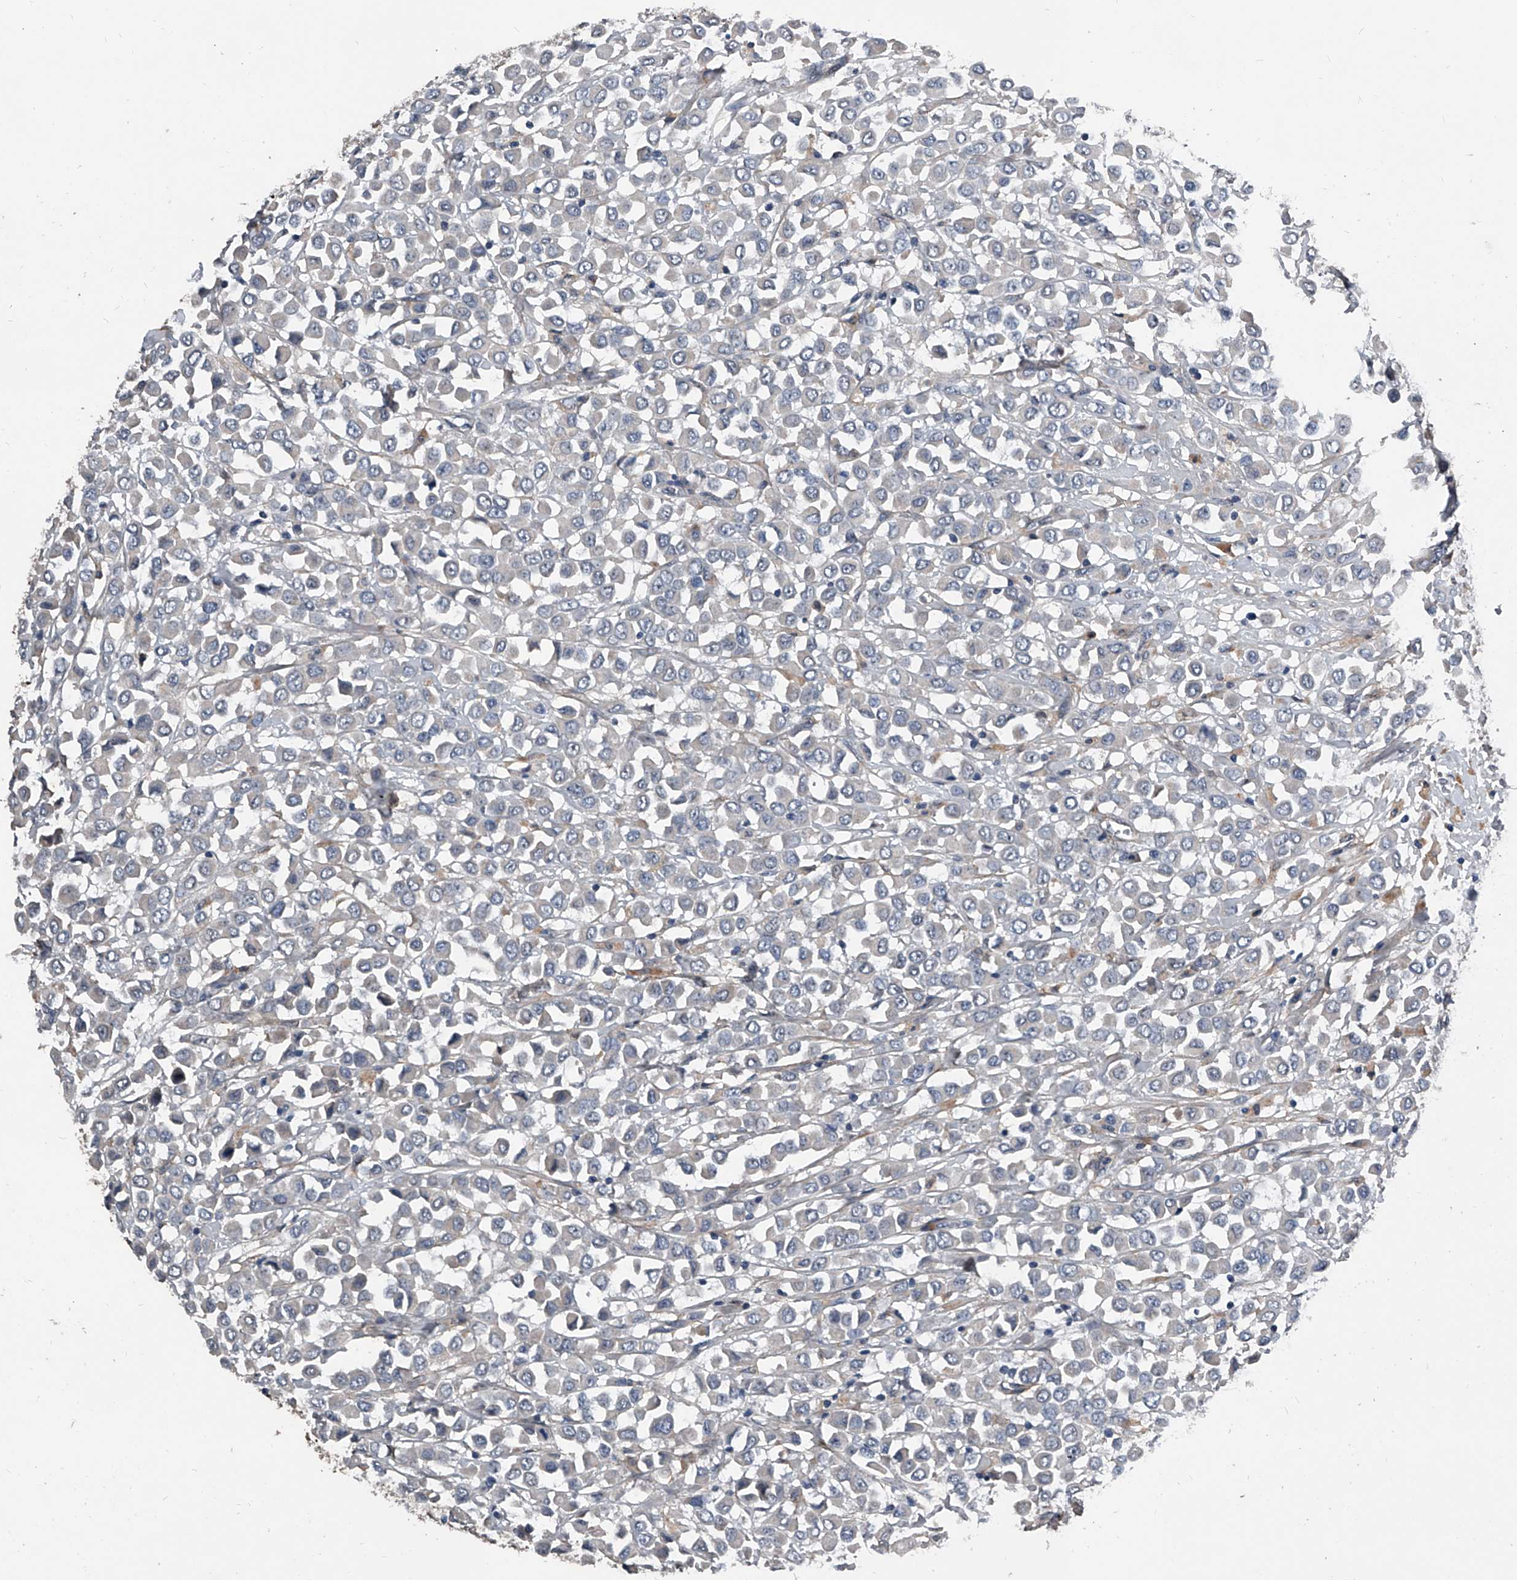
{"staining": {"intensity": "negative", "quantity": "none", "location": "none"}, "tissue": "breast cancer", "cell_type": "Tumor cells", "image_type": "cancer", "snomed": [{"axis": "morphology", "description": "Duct carcinoma"}, {"axis": "topography", "description": "Breast"}], "caption": "A high-resolution micrograph shows immunohistochemistry staining of breast cancer (infiltrating ductal carcinoma), which reveals no significant staining in tumor cells.", "gene": "PHACTR1", "patient": {"sex": "female", "age": 61}}